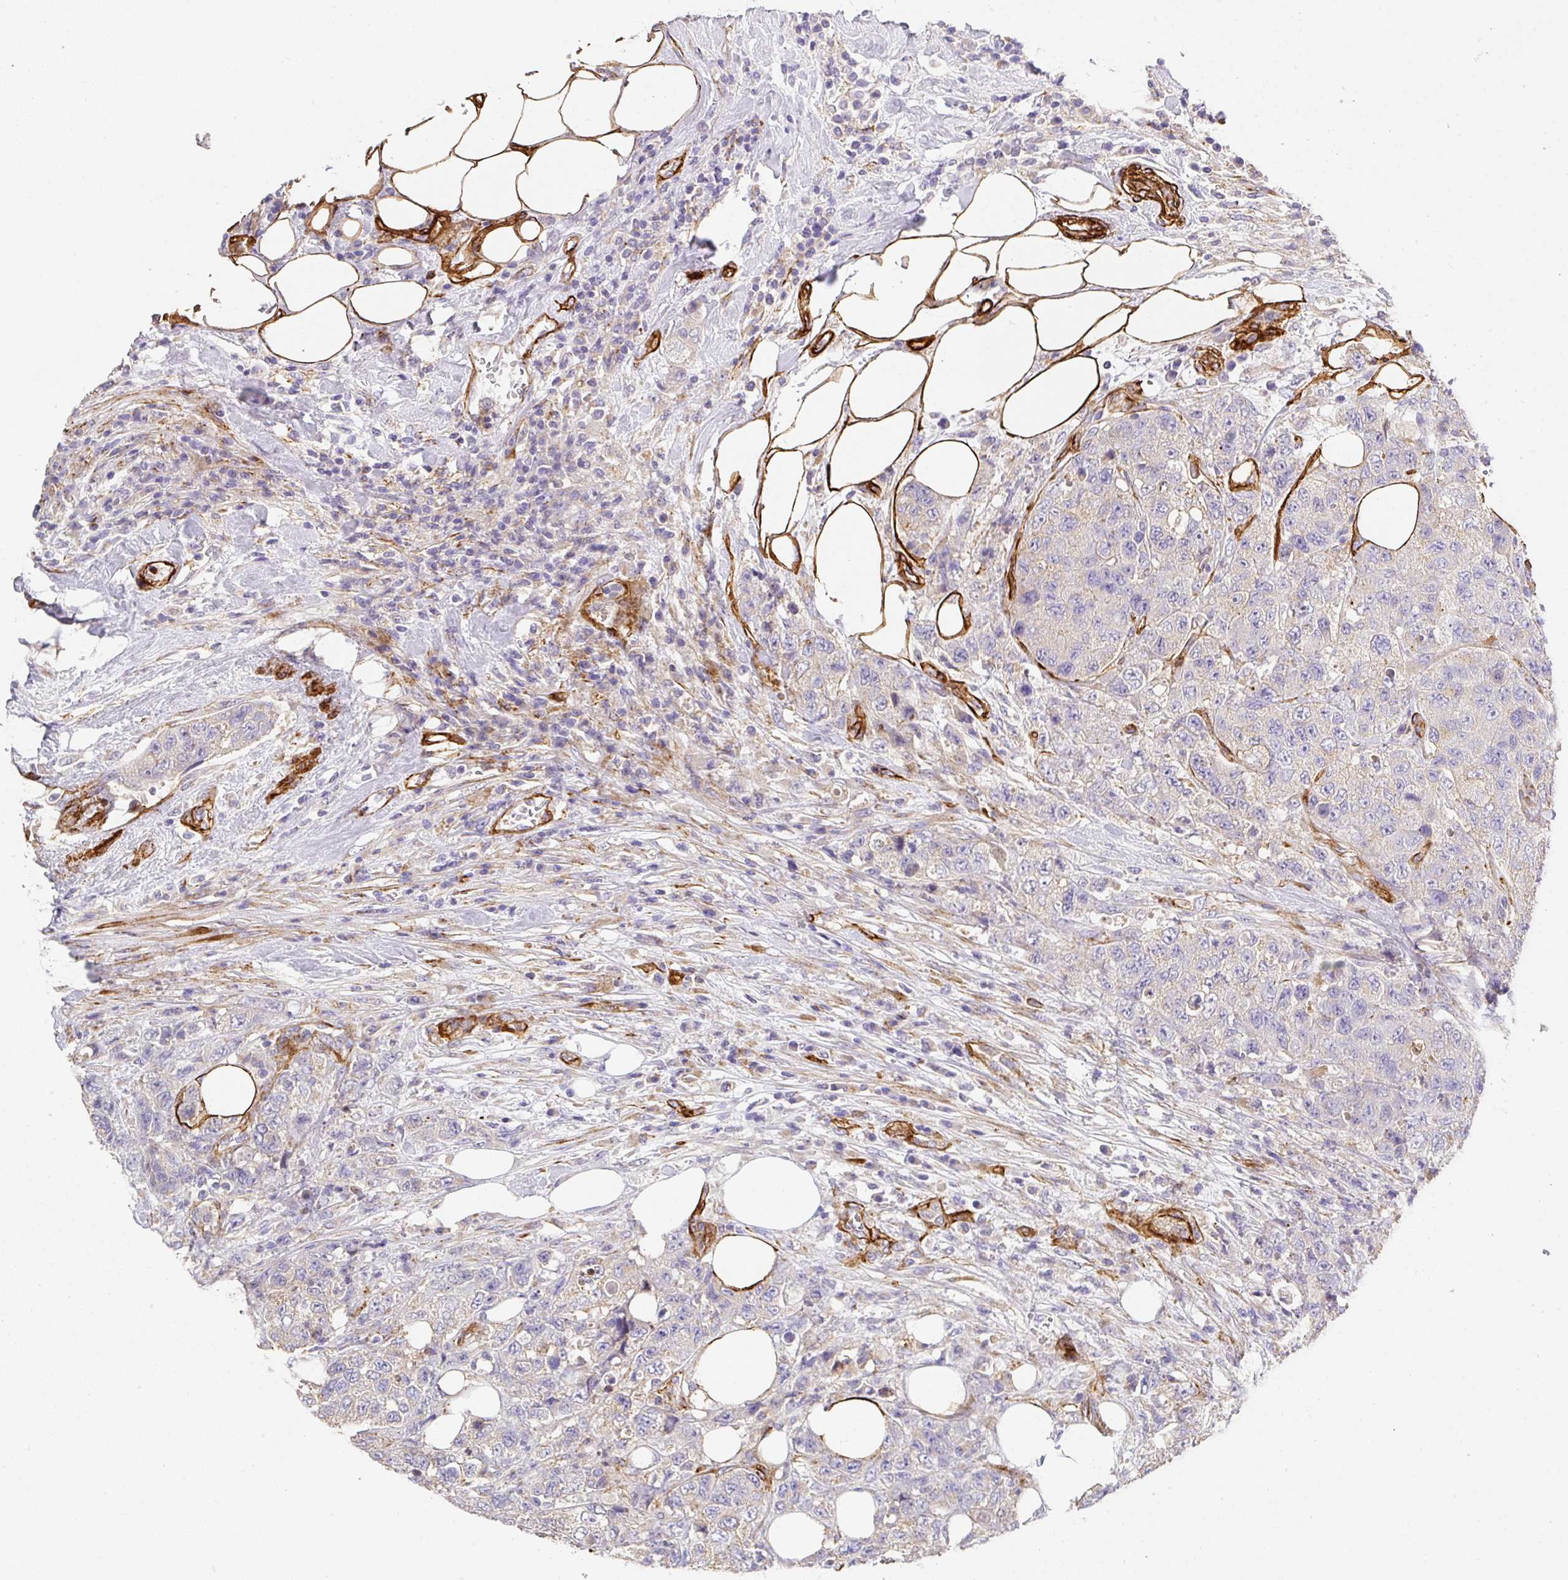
{"staining": {"intensity": "negative", "quantity": "none", "location": "none"}, "tissue": "urothelial cancer", "cell_type": "Tumor cells", "image_type": "cancer", "snomed": [{"axis": "morphology", "description": "Urothelial carcinoma, High grade"}, {"axis": "topography", "description": "Urinary bladder"}], "caption": "DAB (3,3'-diaminobenzidine) immunohistochemical staining of human urothelial carcinoma (high-grade) demonstrates no significant staining in tumor cells.", "gene": "SLC25A17", "patient": {"sex": "female", "age": 78}}